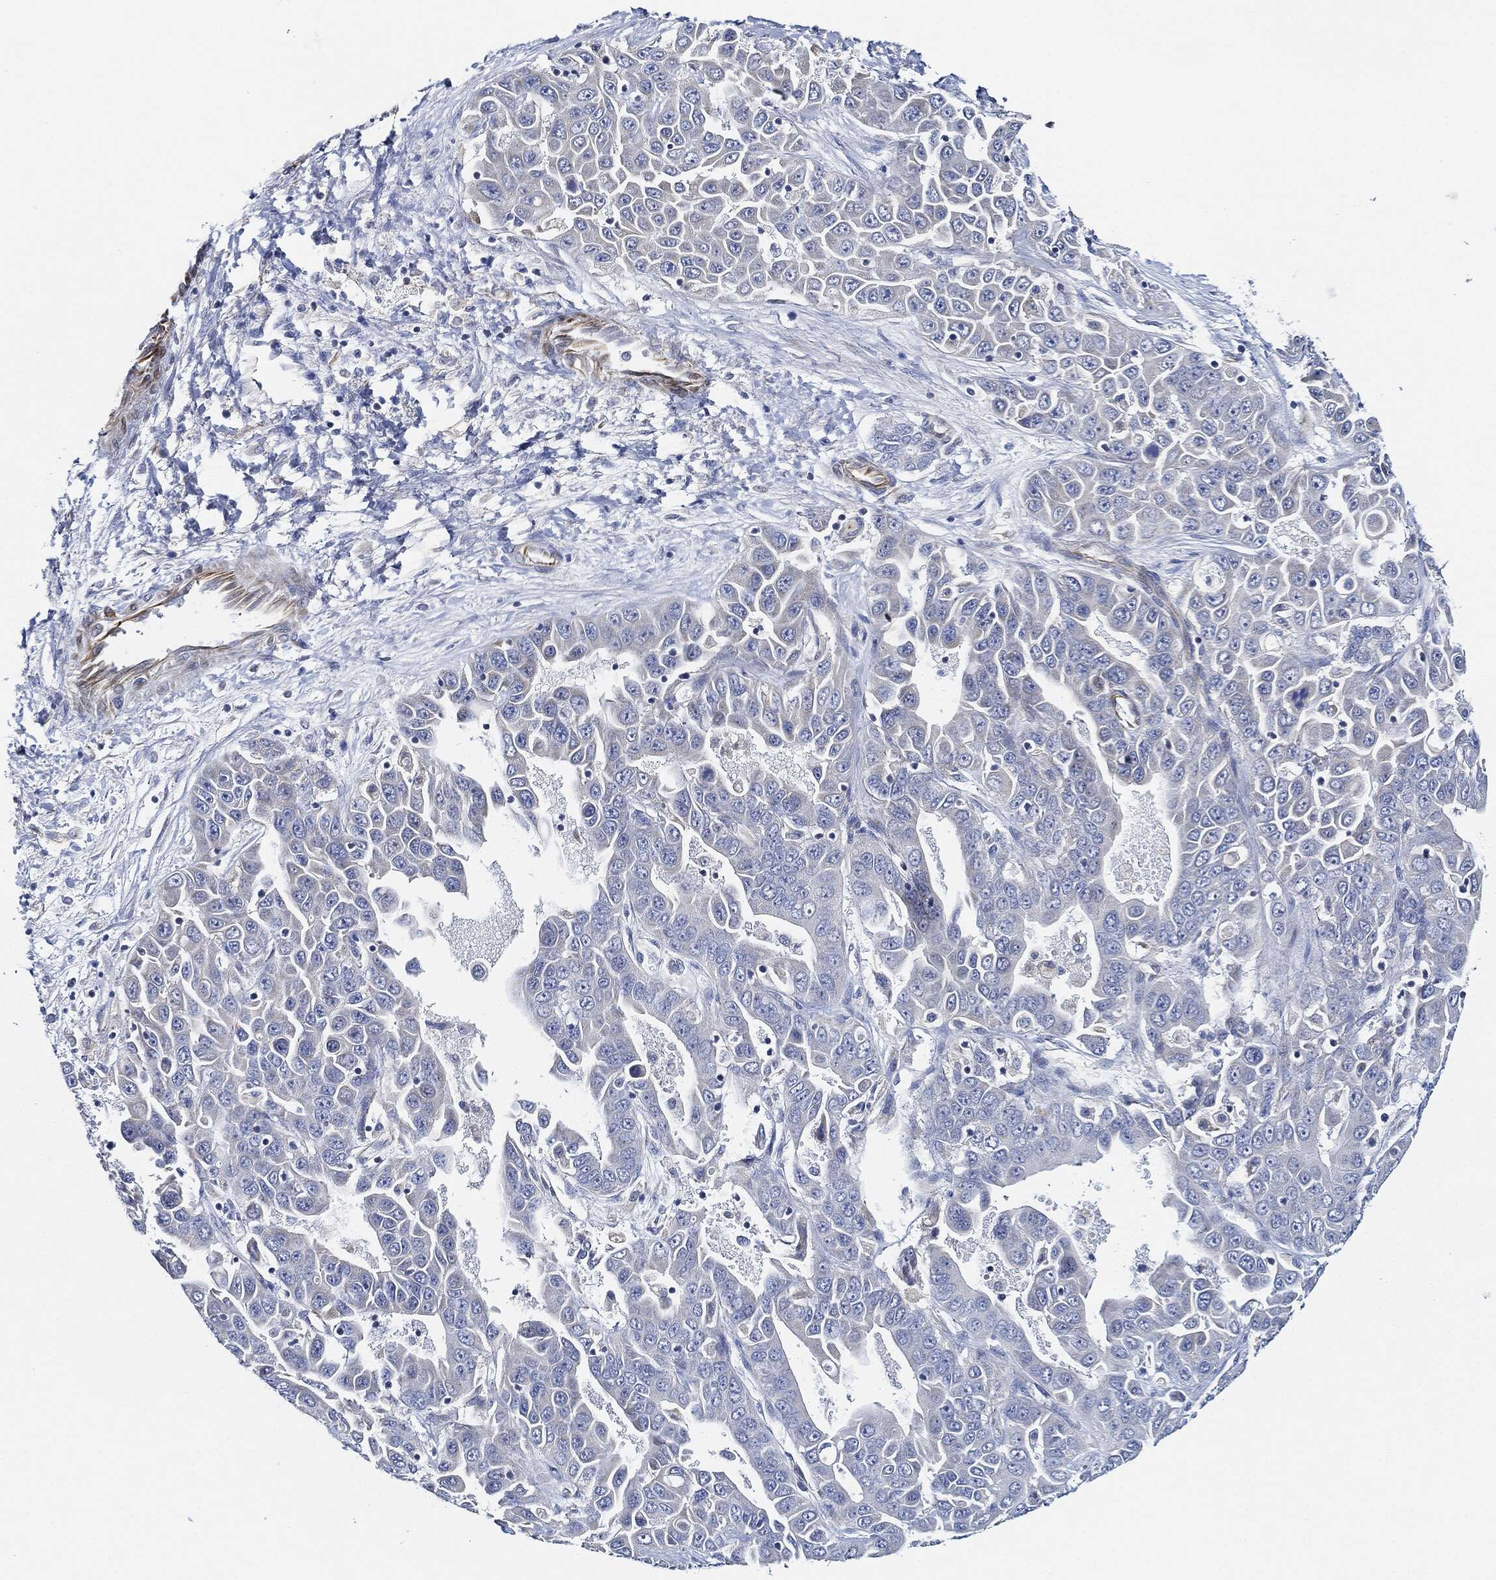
{"staining": {"intensity": "negative", "quantity": "none", "location": "none"}, "tissue": "liver cancer", "cell_type": "Tumor cells", "image_type": "cancer", "snomed": [{"axis": "morphology", "description": "Cholangiocarcinoma"}, {"axis": "topography", "description": "Liver"}], "caption": "DAB immunohistochemical staining of human liver cholangiocarcinoma shows no significant positivity in tumor cells.", "gene": "THSD1", "patient": {"sex": "female", "age": 52}}